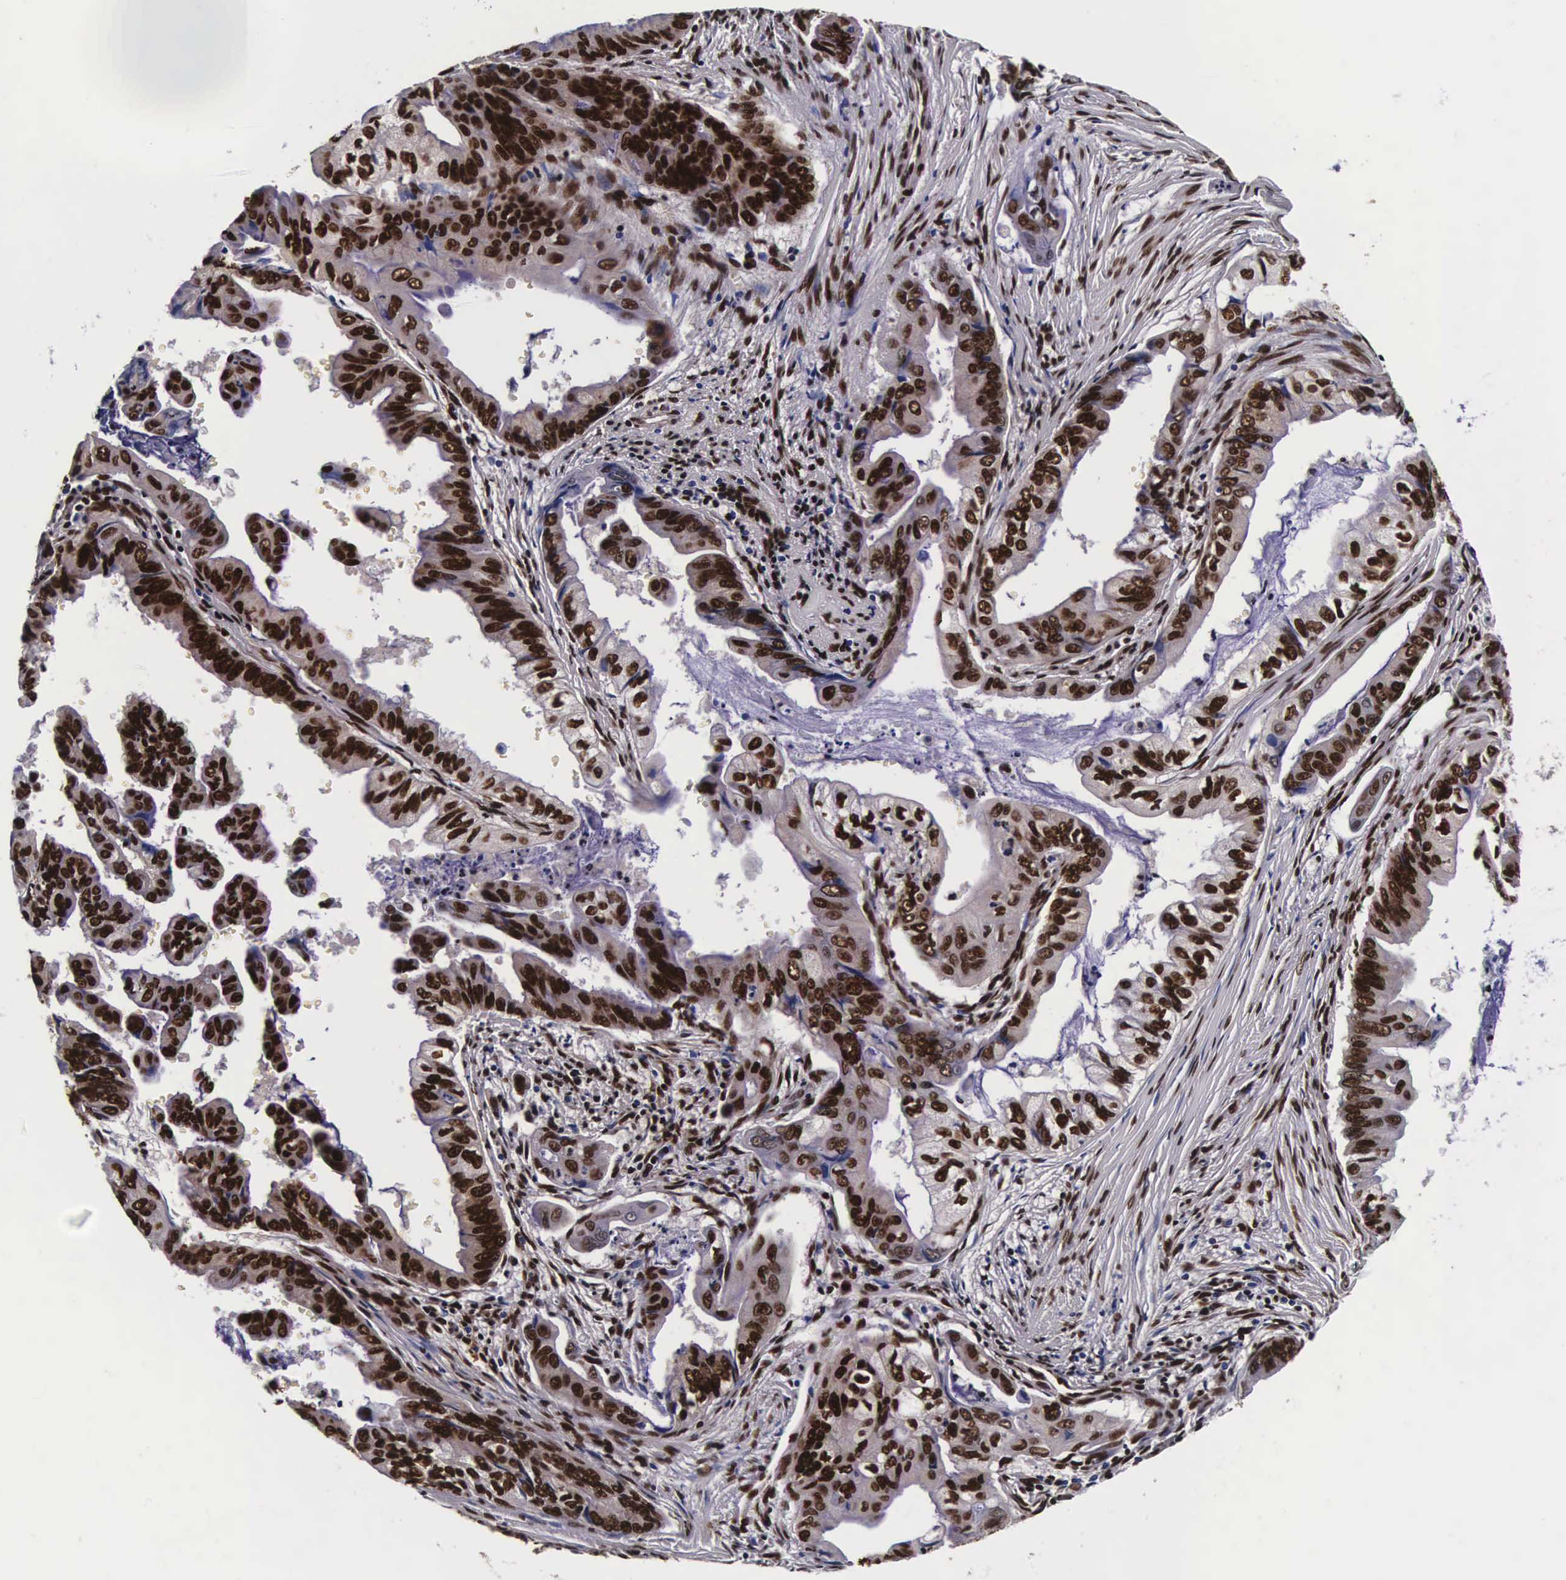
{"staining": {"intensity": "strong", "quantity": ">75%", "location": "cytoplasmic/membranous,nuclear"}, "tissue": "stomach cancer", "cell_type": "Tumor cells", "image_type": "cancer", "snomed": [{"axis": "morphology", "description": "Adenocarcinoma, NOS"}, {"axis": "topography", "description": "Stomach, upper"}], "caption": "Human stomach cancer (adenocarcinoma) stained with a protein marker displays strong staining in tumor cells.", "gene": "PABPN1", "patient": {"sex": "male", "age": 80}}